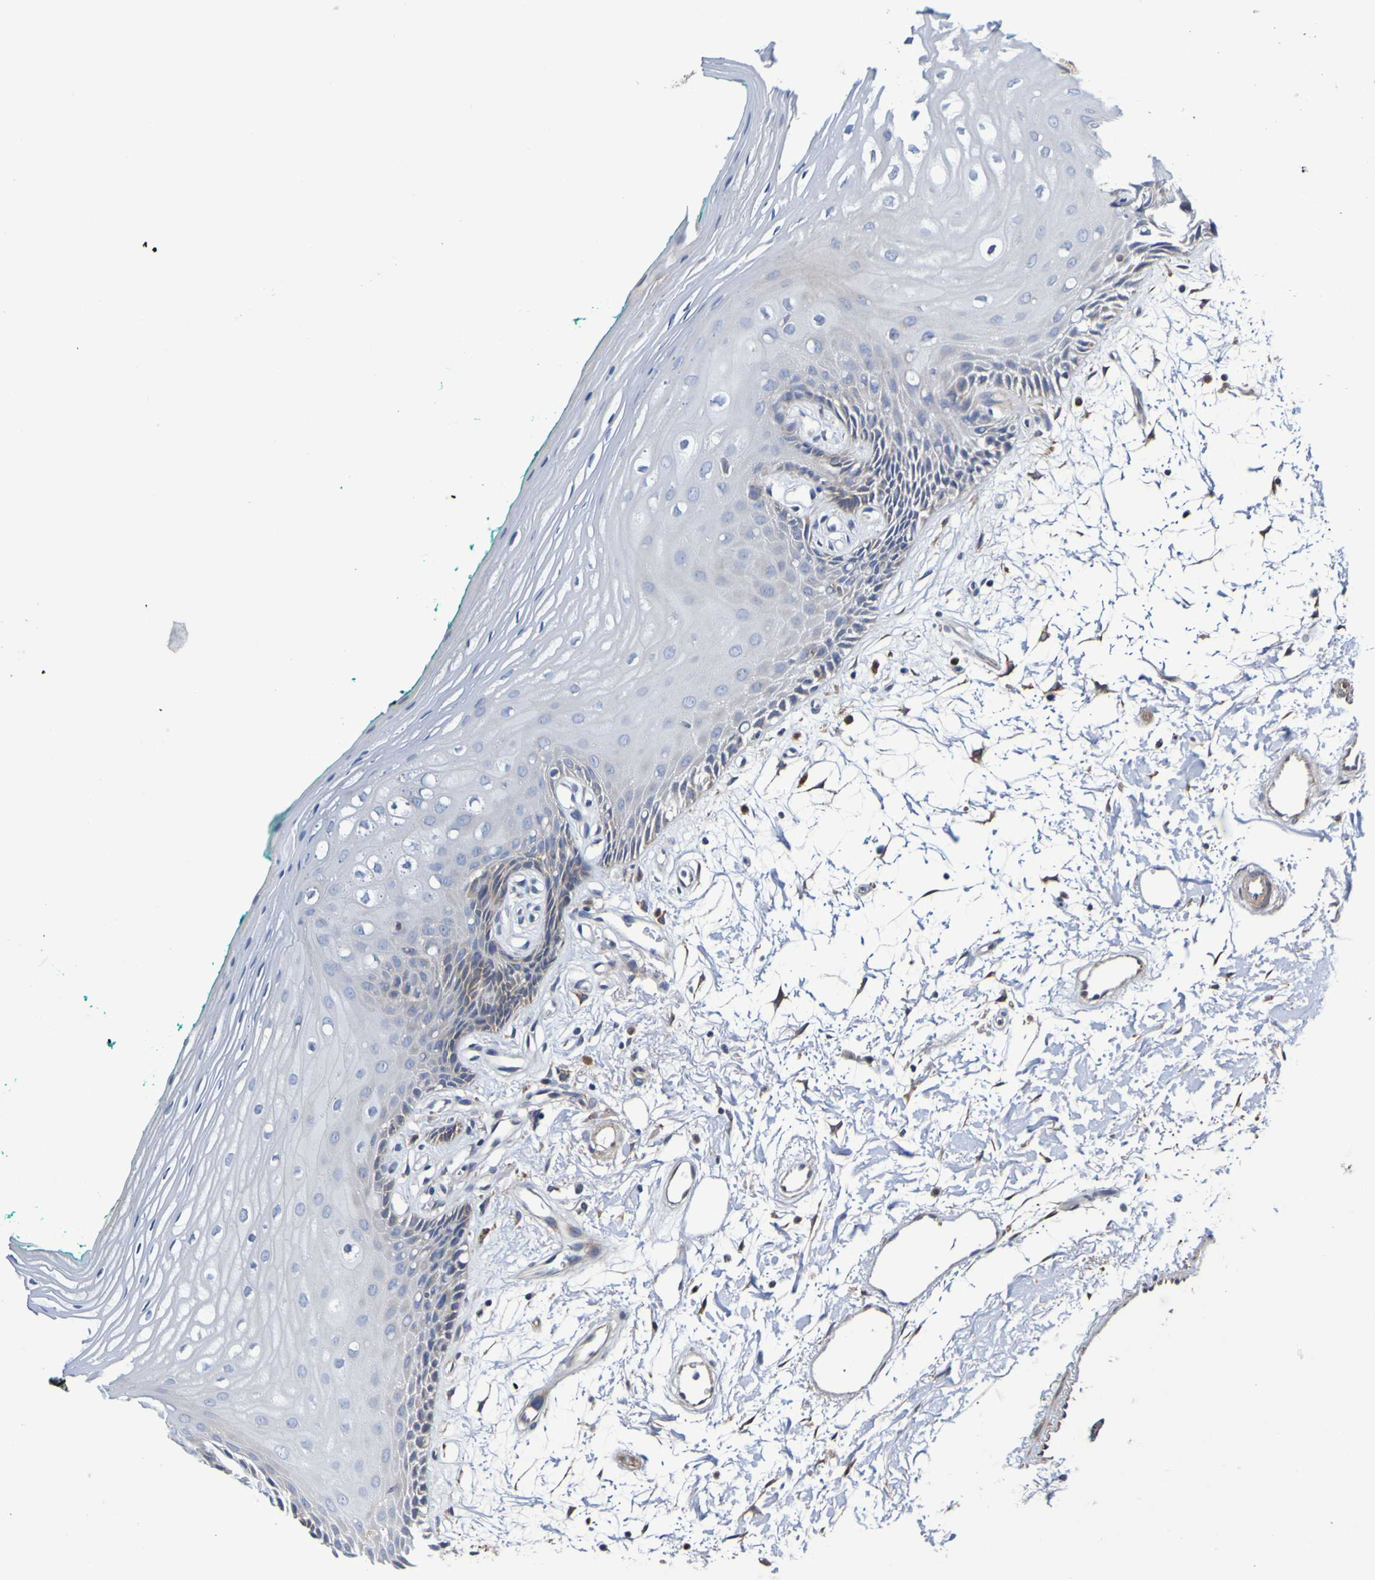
{"staining": {"intensity": "moderate", "quantity": "<25%", "location": "cytoplasmic/membranous"}, "tissue": "oral mucosa", "cell_type": "Squamous epithelial cells", "image_type": "normal", "snomed": [{"axis": "morphology", "description": "Normal tissue, NOS"}, {"axis": "topography", "description": "Skeletal muscle"}, {"axis": "topography", "description": "Oral tissue"}, {"axis": "topography", "description": "Peripheral nerve tissue"}], "caption": "IHC histopathology image of normal oral mucosa: oral mucosa stained using immunohistochemistry shows low levels of moderate protein expression localized specifically in the cytoplasmic/membranous of squamous epithelial cells, appearing as a cytoplasmic/membranous brown color.", "gene": "METAP2", "patient": {"sex": "female", "age": 84}}